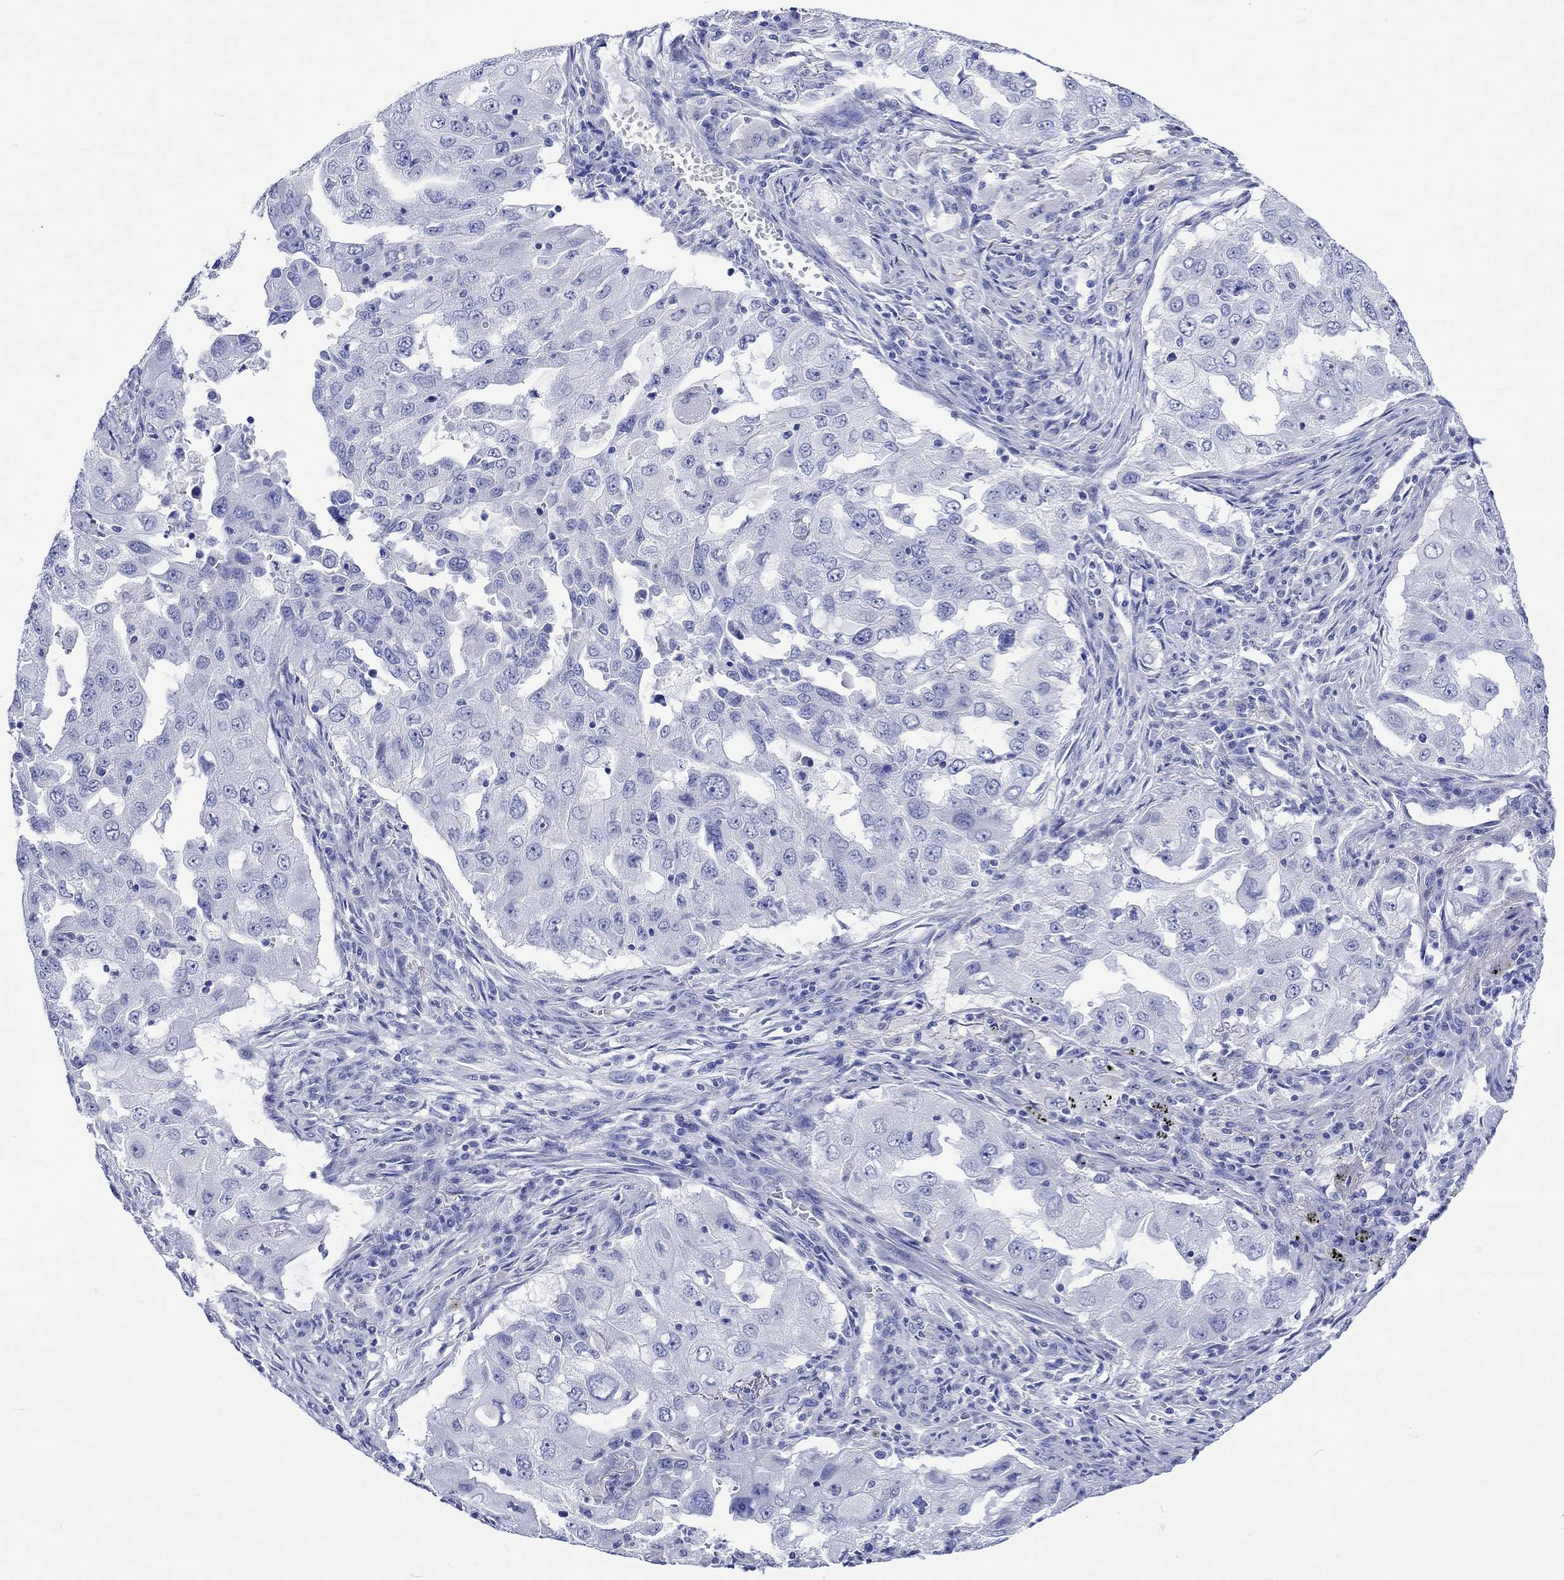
{"staining": {"intensity": "negative", "quantity": "none", "location": "none"}, "tissue": "lung cancer", "cell_type": "Tumor cells", "image_type": "cancer", "snomed": [{"axis": "morphology", "description": "Adenocarcinoma, NOS"}, {"axis": "topography", "description": "Lung"}], "caption": "IHC histopathology image of neoplastic tissue: human adenocarcinoma (lung) stained with DAB (3,3'-diaminobenzidine) reveals no significant protein staining in tumor cells.", "gene": "HARBI1", "patient": {"sex": "female", "age": 61}}